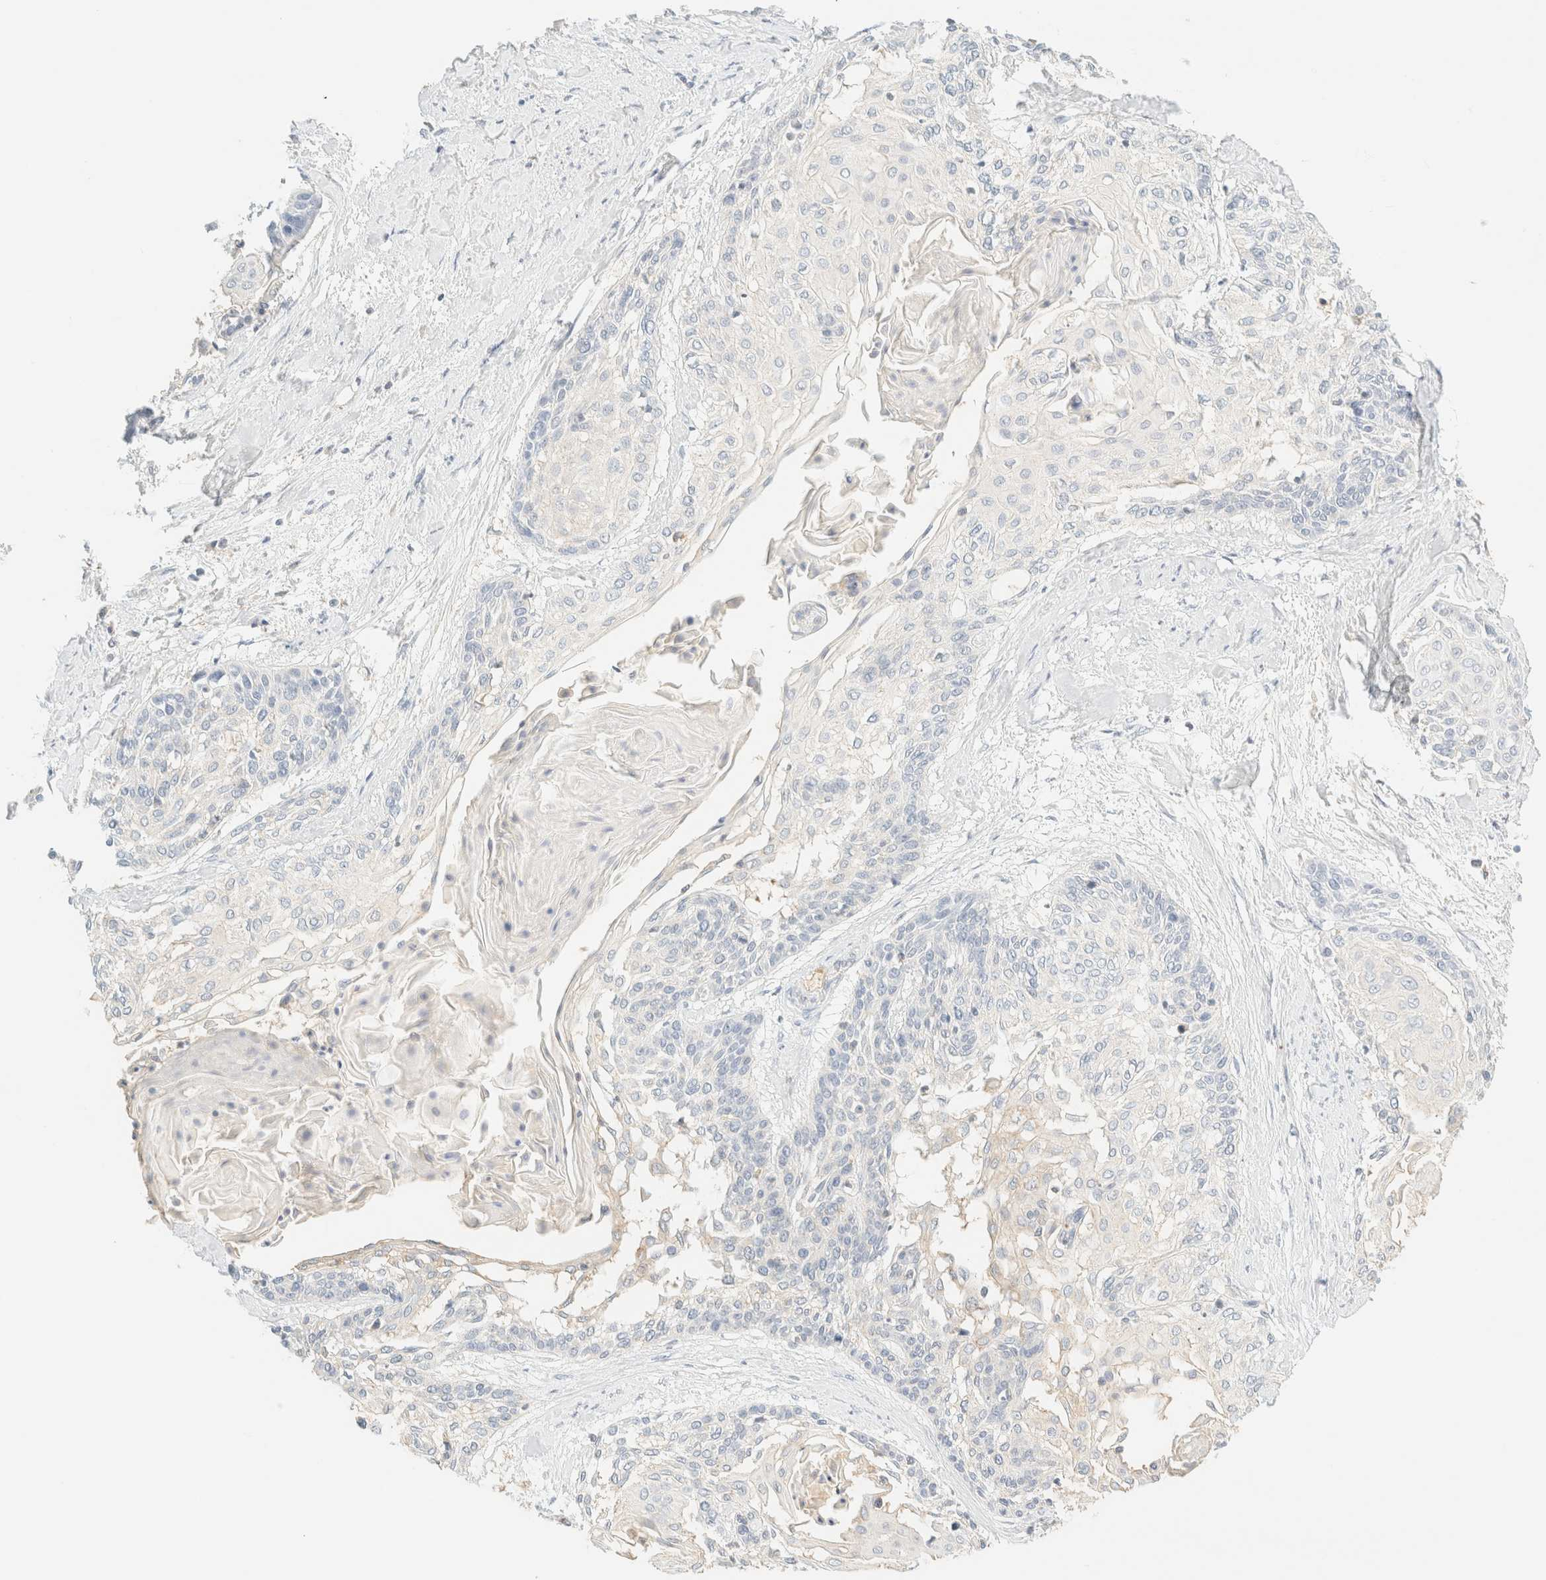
{"staining": {"intensity": "negative", "quantity": "none", "location": "none"}, "tissue": "cervical cancer", "cell_type": "Tumor cells", "image_type": "cancer", "snomed": [{"axis": "morphology", "description": "Squamous cell carcinoma, NOS"}, {"axis": "topography", "description": "Cervix"}], "caption": "Micrograph shows no protein staining in tumor cells of cervical cancer (squamous cell carcinoma) tissue.", "gene": "FHOD1", "patient": {"sex": "female", "age": 57}}